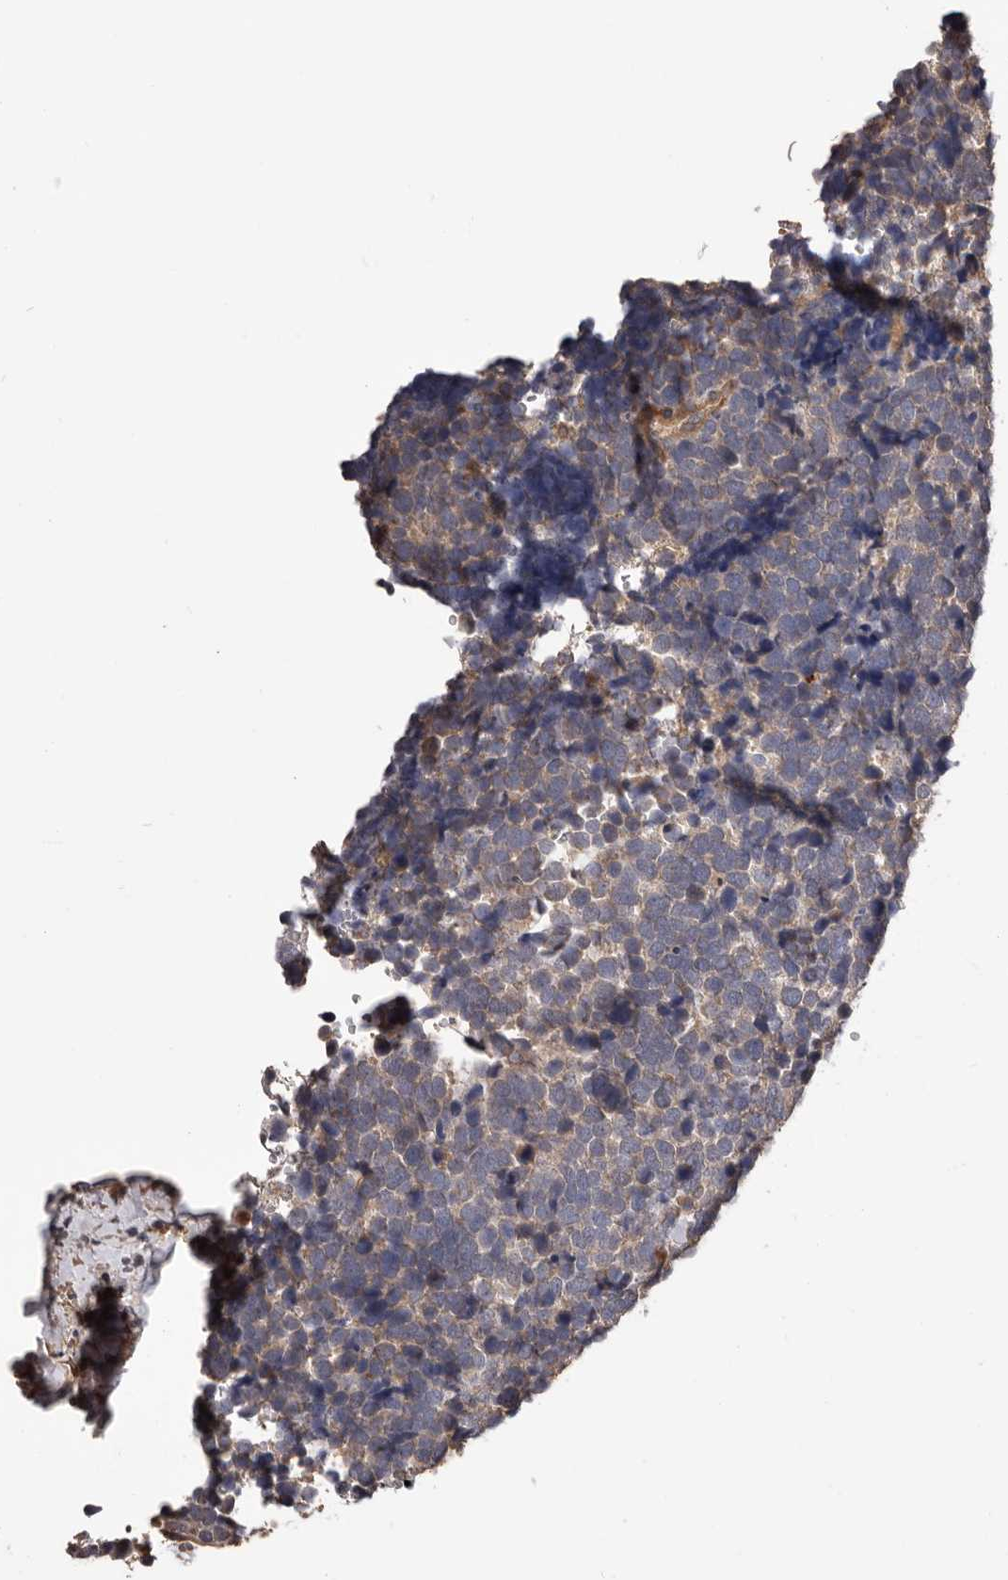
{"staining": {"intensity": "negative", "quantity": "none", "location": "none"}, "tissue": "urothelial cancer", "cell_type": "Tumor cells", "image_type": "cancer", "snomed": [{"axis": "morphology", "description": "Urothelial carcinoma, High grade"}, {"axis": "topography", "description": "Urinary bladder"}], "caption": "Immunohistochemistry (IHC) image of neoplastic tissue: human urothelial cancer stained with DAB (3,3'-diaminobenzidine) displays no significant protein expression in tumor cells.", "gene": "ADAMTS2", "patient": {"sex": "female", "age": 82}}